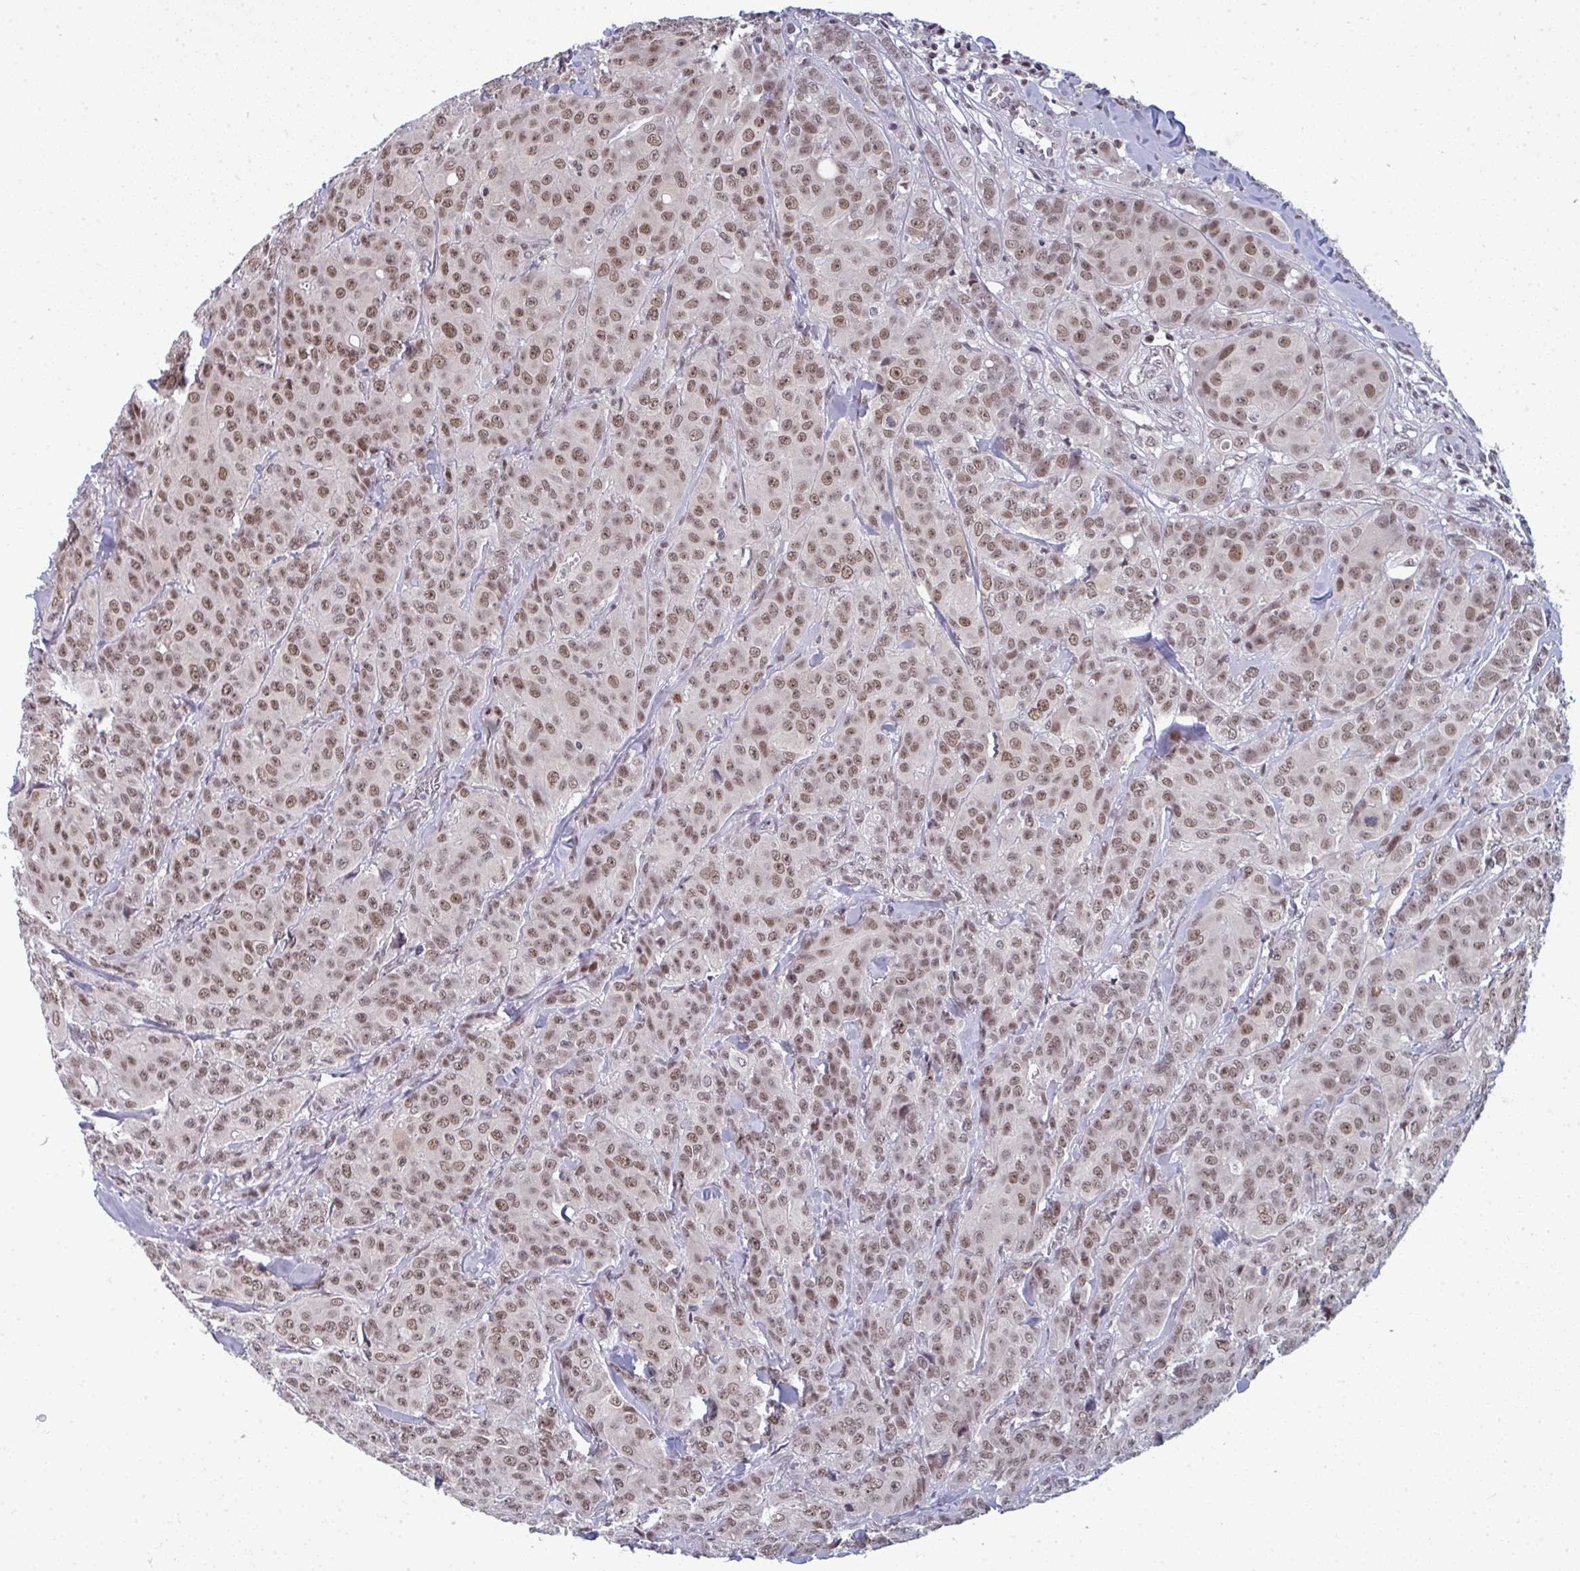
{"staining": {"intensity": "moderate", "quantity": ">75%", "location": "nuclear"}, "tissue": "breast cancer", "cell_type": "Tumor cells", "image_type": "cancer", "snomed": [{"axis": "morphology", "description": "Normal tissue, NOS"}, {"axis": "morphology", "description": "Duct carcinoma"}, {"axis": "topography", "description": "Breast"}], "caption": "Immunohistochemistry of human breast cancer reveals medium levels of moderate nuclear expression in approximately >75% of tumor cells.", "gene": "ATF1", "patient": {"sex": "female", "age": 43}}